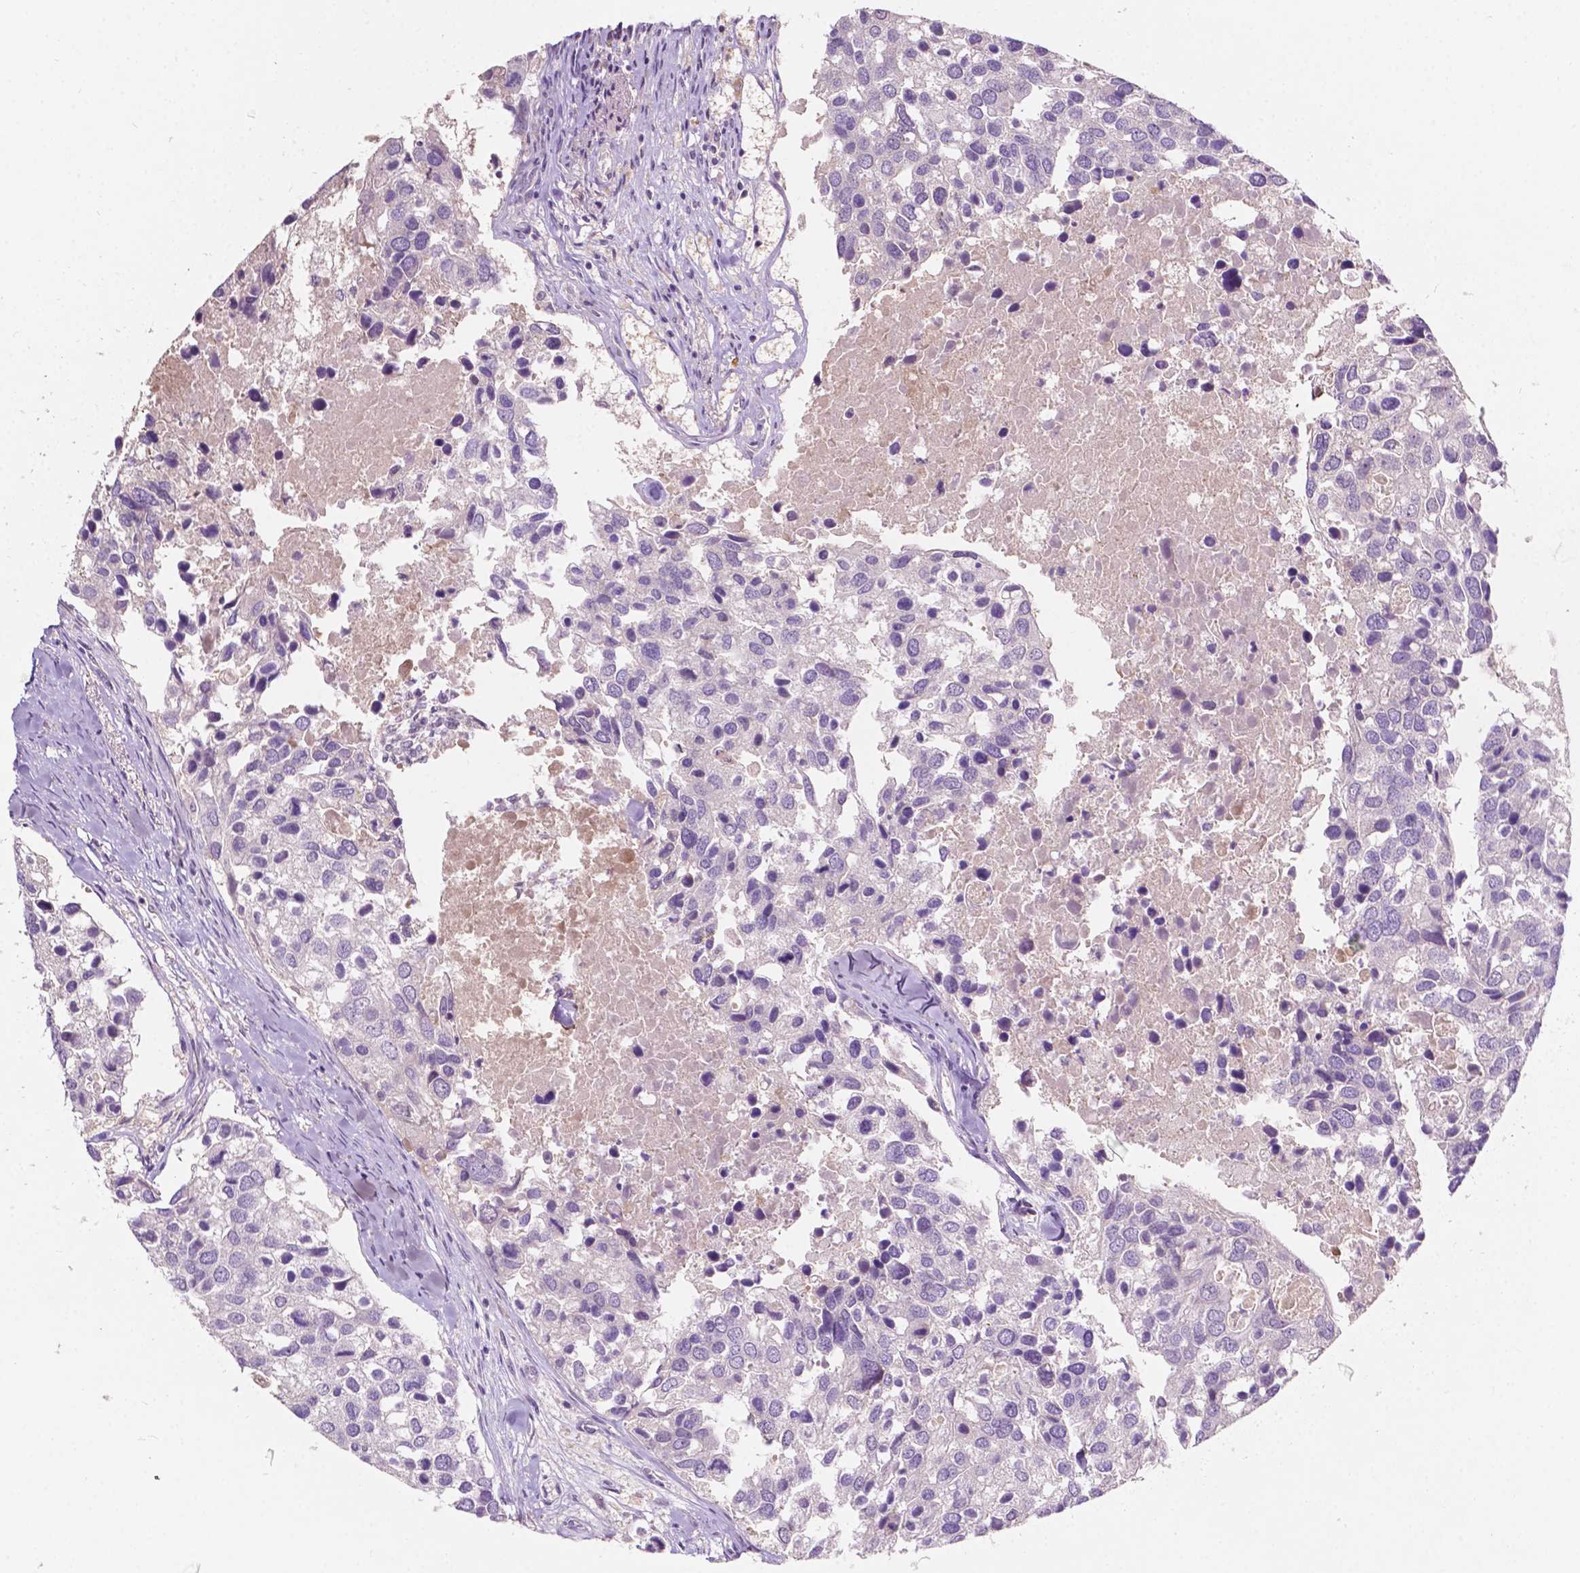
{"staining": {"intensity": "negative", "quantity": "none", "location": "none"}, "tissue": "breast cancer", "cell_type": "Tumor cells", "image_type": "cancer", "snomed": [{"axis": "morphology", "description": "Duct carcinoma"}, {"axis": "topography", "description": "Breast"}], "caption": "Image shows no protein staining in tumor cells of breast cancer (infiltrating ductal carcinoma) tissue.", "gene": "TM6SF2", "patient": {"sex": "female", "age": 83}}